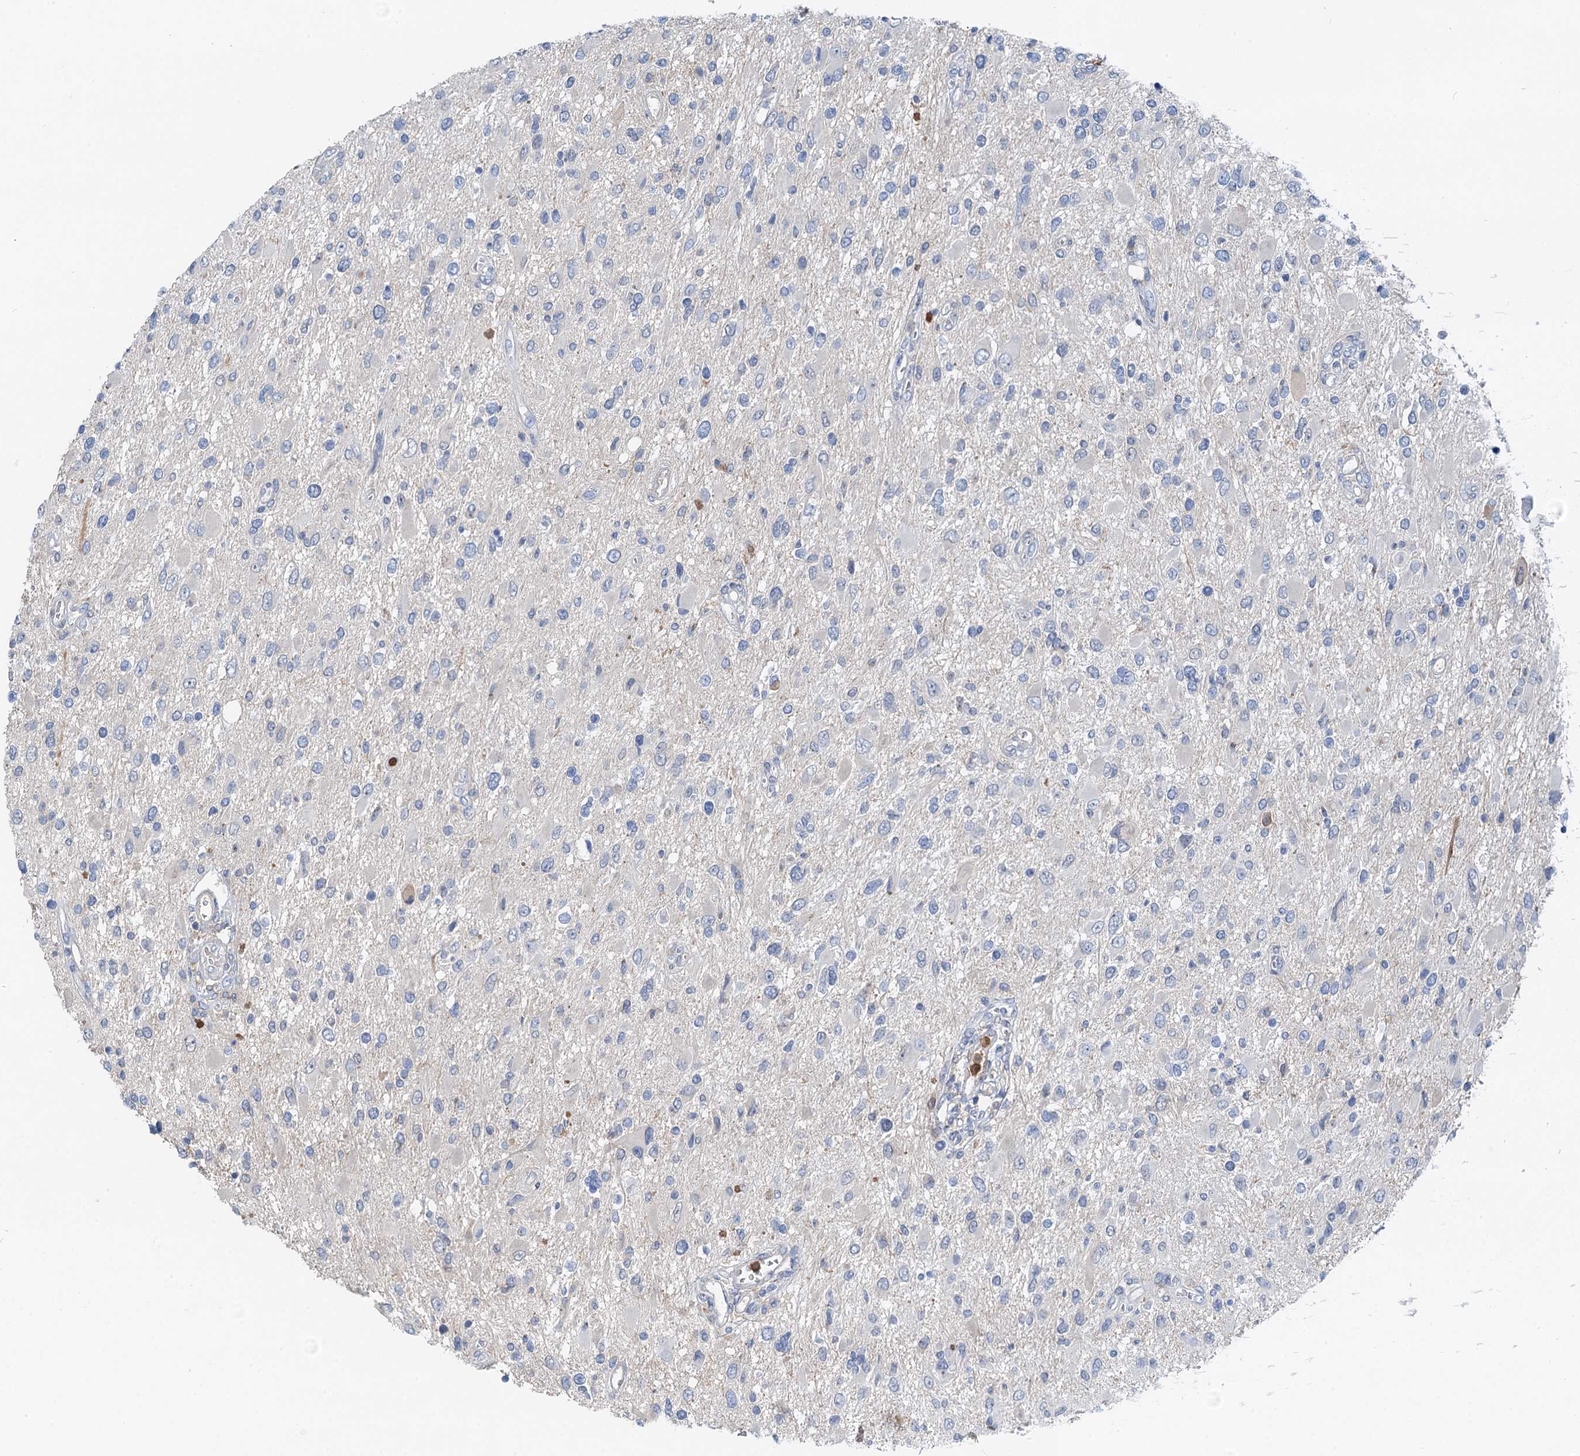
{"staining": {"intensity": "negative", "quantity": "none", "location": "none"}, "tissue": "glioma", "cell_type": "Tumor cells", "image_type": "cancer", "snomed": [{"axis": "morphology", "description": "Glioma, malignant, High grade"}, {"axis": "topography", "description": "Brain"}], "caption": "A high-resolution image shows IHC staining of glioma, which displays no significant staining in tumor cells.", "gene": "OTOA", "patient": {"sex": "male", "age": 53}}